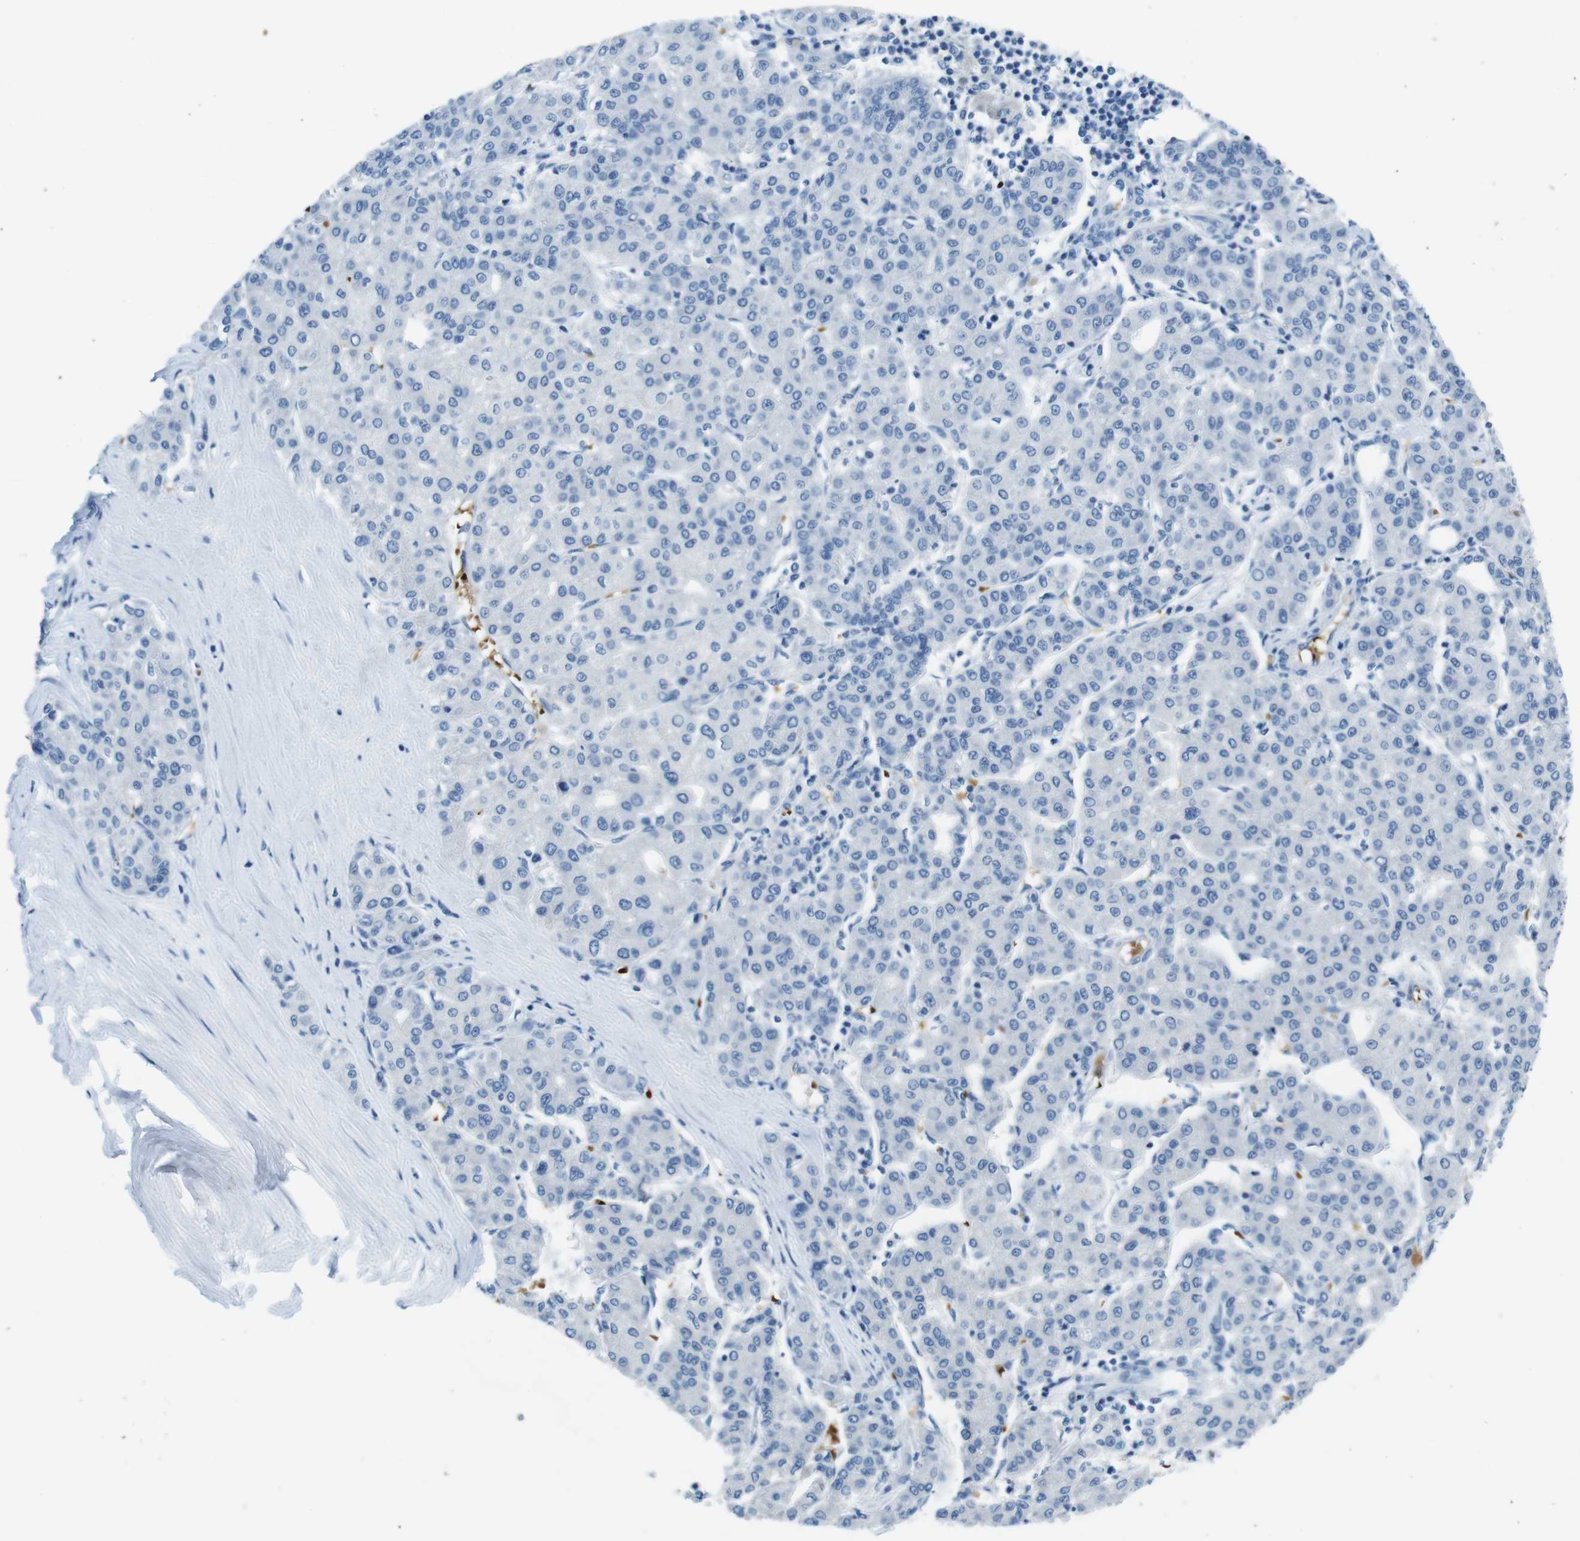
{"staining": {"intensity": "negative", "quantity": "none", "location": "none"}, "tissue": "liver cancer", "cell_type": "Tumor cells", "image_type": "cancer", "snomed": [{"axis": "morphology", "description": "Carcinoma, Hepatocellular, NOS"}, {"axis": "topography", "description": "Liver"}], "caption": "This is an immunohistochemistry image of human liver hepatocellular carcinoma. There is no expression in tumor cells.", "gene": "TFAP2C", "patient": {"sex": "male", "age": 65}}